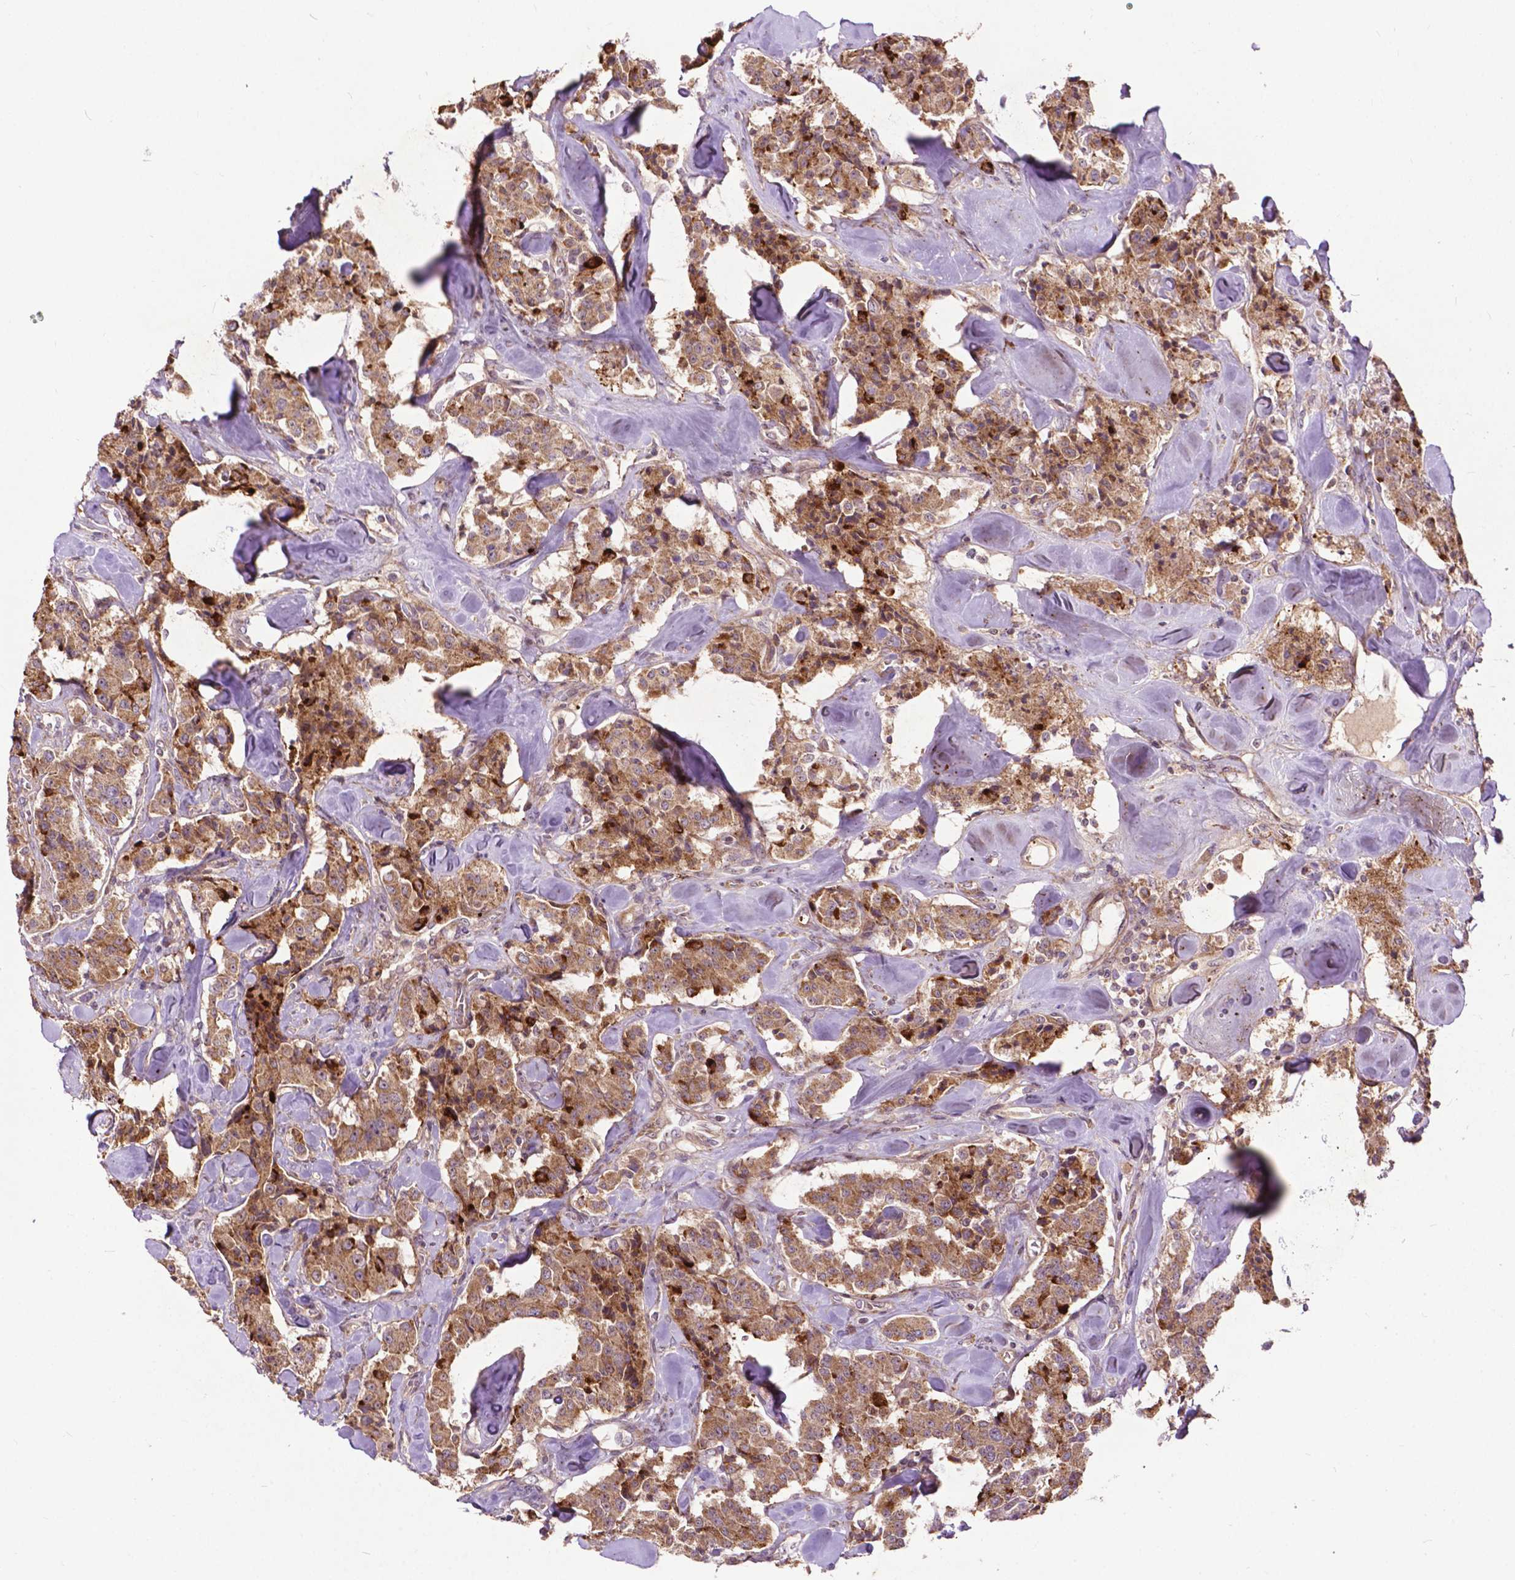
{"staining": {"intensity": "moderate", "quantity": ">75%", "location": "cytoplasmic/membranous"}, "tissue": "carcinoid", "cell_type": "Tumor cells", "image_type": "cancer", "snomed": [{"axis": "morphology", "description": "Carcinoid, malignant, NOS"}, {"axis": "topography", "description": "Pancreas"}], "caption": "Immunohistochemistry of human malignant carcinoid demonstrates medium levels of moderate cytoplasmic/membranous positivity in approximately >75% of tumor cells. (DAB (3,3'-diaminobenzidine) = brown stain, brightfield microscopy at high magnification).", "gene": "PARP3", "patient": {"sex": "male", "age": 41}}